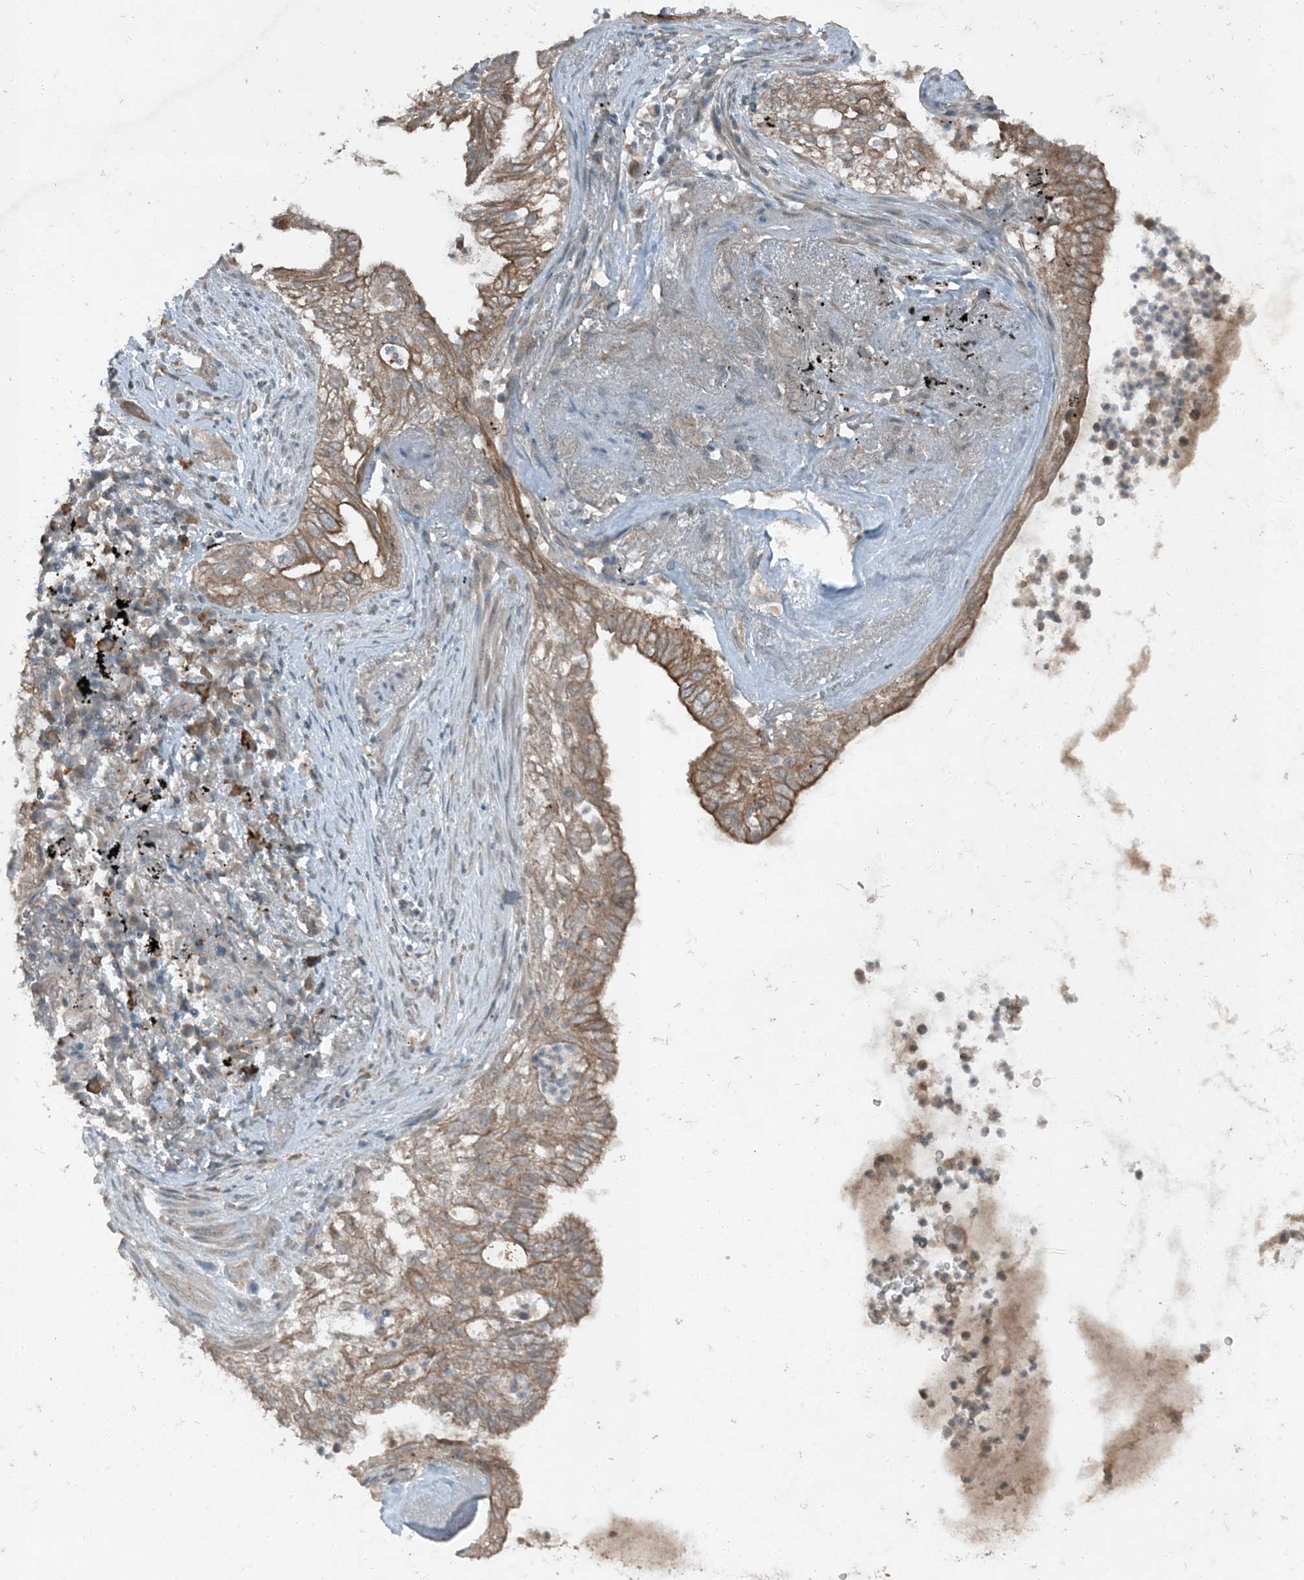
{"staining": {"intensity": "moderate", "quantity": ">75%", "location": "cytoplasmic/membranous"}, "tissue": "lung cancer", "cell_type": "Tumor cells", "image_type": "cancer", "snomed": [{"axis": "morphology", "description": "Adenocarcinoma, NOS"}, {"axis": "topography", "description": "Lung"}], "caption": "Protein staining displays moderate cytoplasmic/membranous positivity in about >75% of tumor cells in lung cancer (adenocarcinoma).", "gene": "MDN1", "patient": {"sex": "female", "age": 70}}